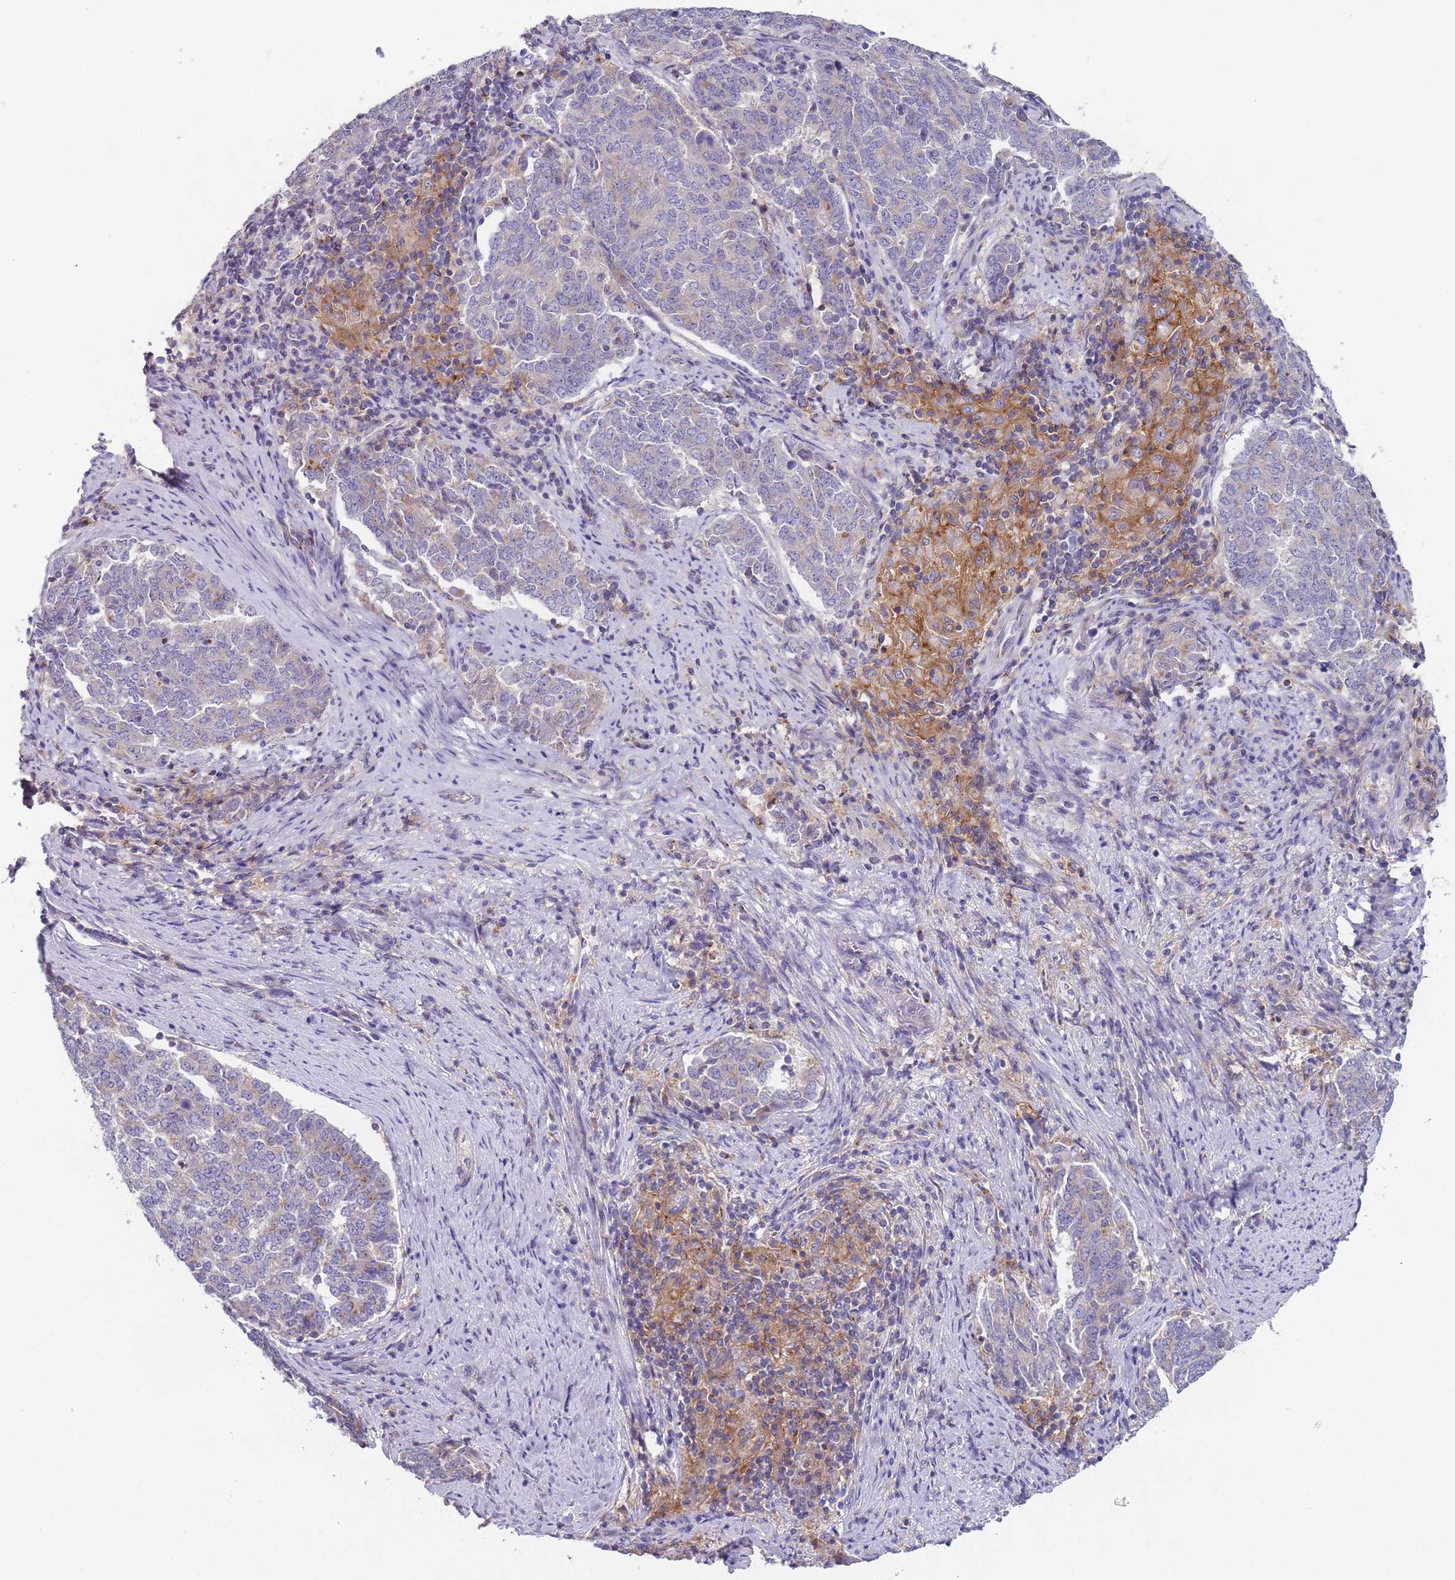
{"staining": {"intensity": "negative", "quantity": "none", "location": "none"}, "tissue": "endometrial cancer", "cell_type": "Tumor cells", "image_type": "cancer", "snomed": [{"axis": "morphology", "description": "Adenocarcinoma, NOS"}, {"axis": "topography", "description": "Endometrium"}], "caption": "Image shows no protein positivity in tumor cells of endometrial cancer tissue.", "gene": "AKTIP", "patient": {"sex": "female", "age": 80}}